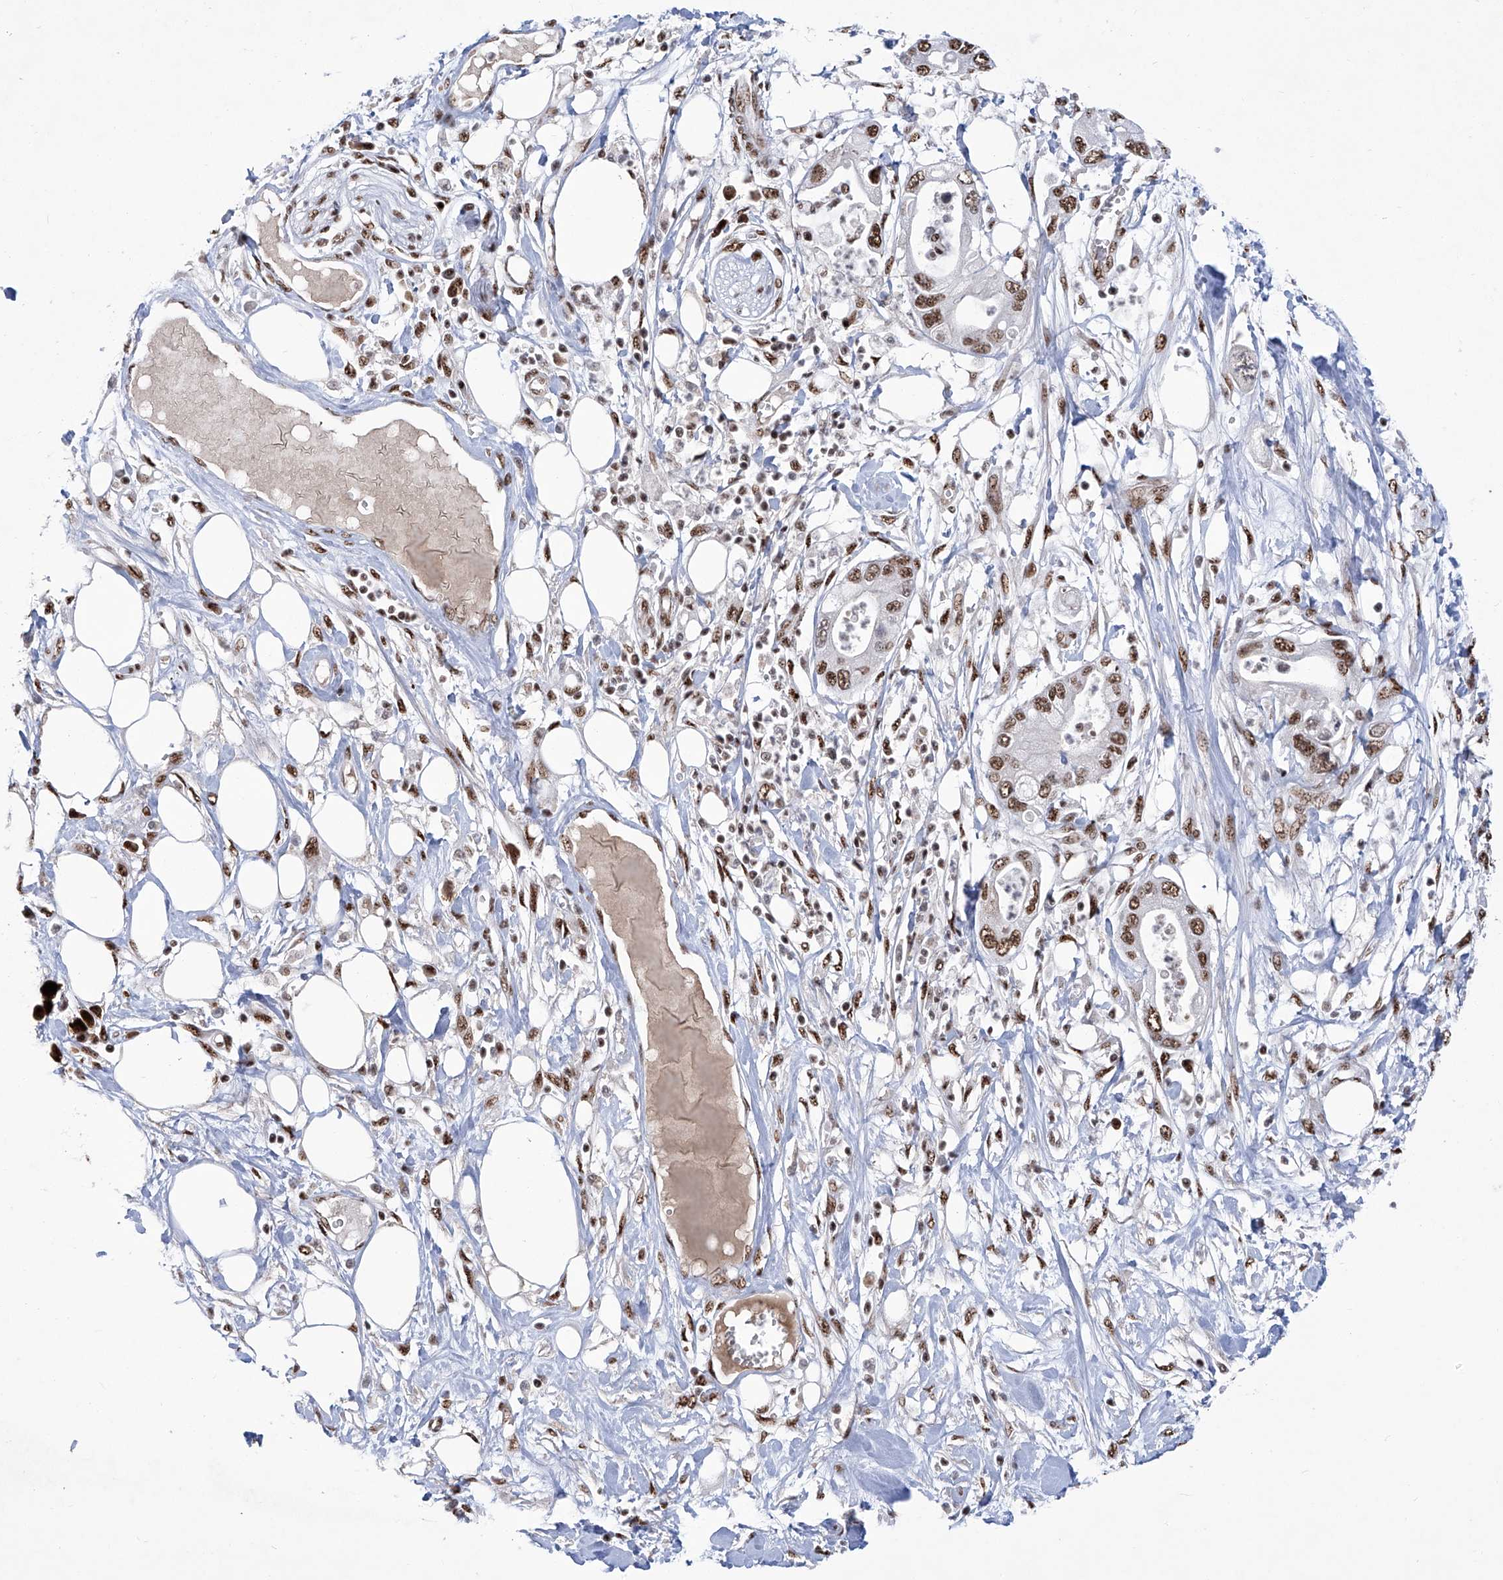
{"staining": {"intensity": "strong", "quantity": ">75%", "location": "nuclear"}, "tissue": "pancreatic cancer", "cell_type": "Tumor cells", "image_type": "cancer", "snomed": [{"axis": "morphology", "description": "Adenocarcinoma, NOS"}, {"axis": "topography", "description": "Pancreas"}], "caption": "The photomicrograph demonstrates a brown stain indicating the presence of a protein in the nuclear of tumor cells in adenocarcinoma (pancreatic). Using DAB (brown) and hematoxylin (blue) stains, captured at high magnification using brightfield microscopy.", "gene": "FBXL4", "patient": {"sex": "male", "age": 68}}